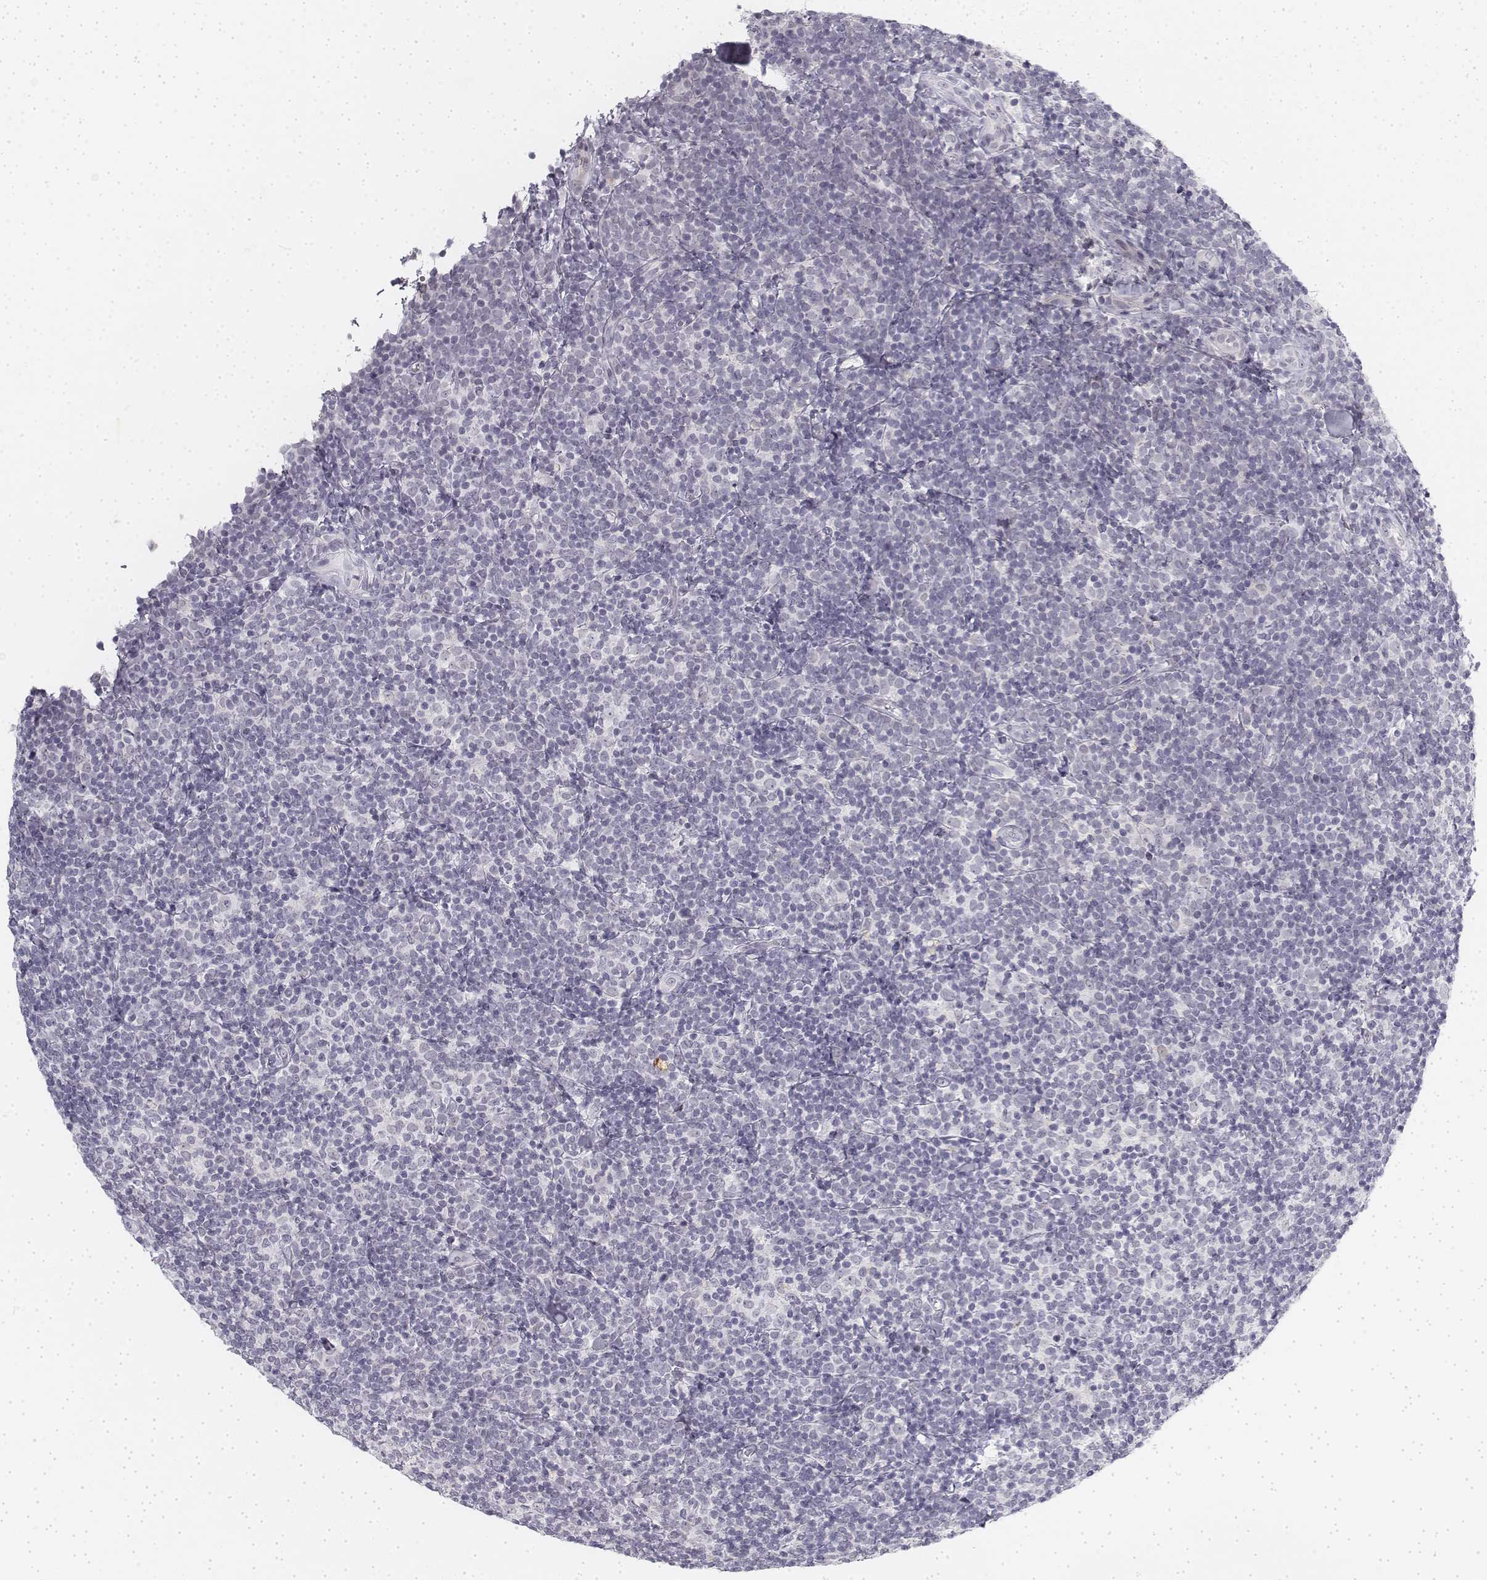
{"staining": {"intensity": "negative", "quantity": "none", "location": "none"}, "tissue": "lymphoma", "cell_type": "Tumor cells", "image_type": "cancer", "snomed": [{"axis": "morphology", "description": "Malignant lymphoma, non-Hodgkin's type, Low grade"}, {"axis": "topography", "description": "Lymph node"}], "caption": "Image shows no significant protein positivity in tumor cells of low-grade malignant lymphoma, non-Hodgkin's type.", "gene": "KRT84", "patient": {"sex": "female", "age": 56}}